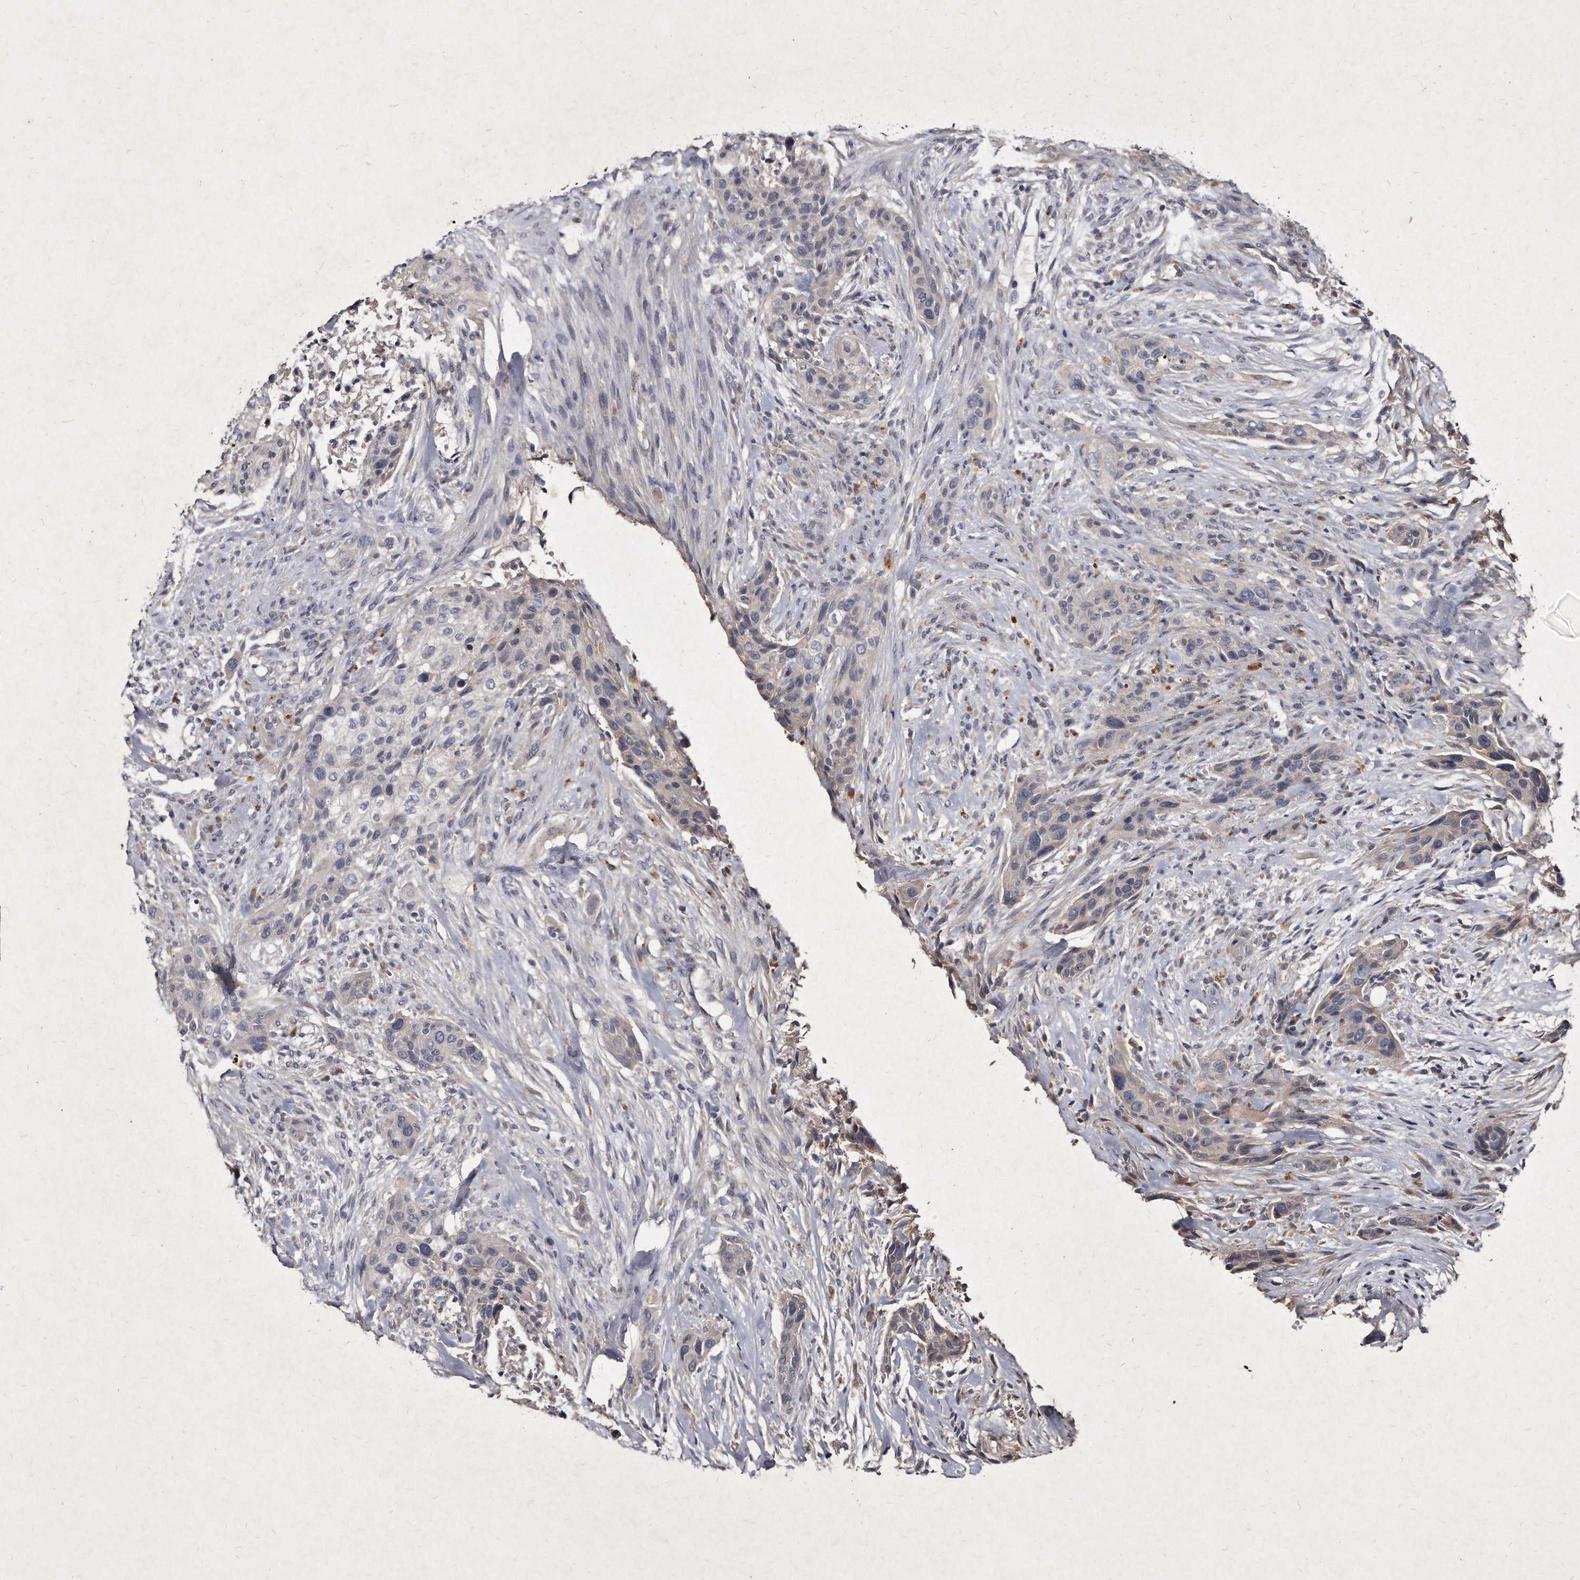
{"staining": {"intensity": "negative", "quantity": "none", "location": "none"}, "tissue": "urothelial cancer", "cell_type": "Tumor cells", "image_type": "cancer", "snomed": [{"axis": "morphology", "description": "Urothelial carcinoma, High grade"}, {"axis": "topography", "description": "Urinary bladder"}], "caption": "The immunohistochemistry (IHC) photomicrograph has no significant positivity in tumor cells of urothelial carcinoma (high-grade) tissue.", "gene": "KLHDC3", "patient": {"sex": "male", "age": 35}}